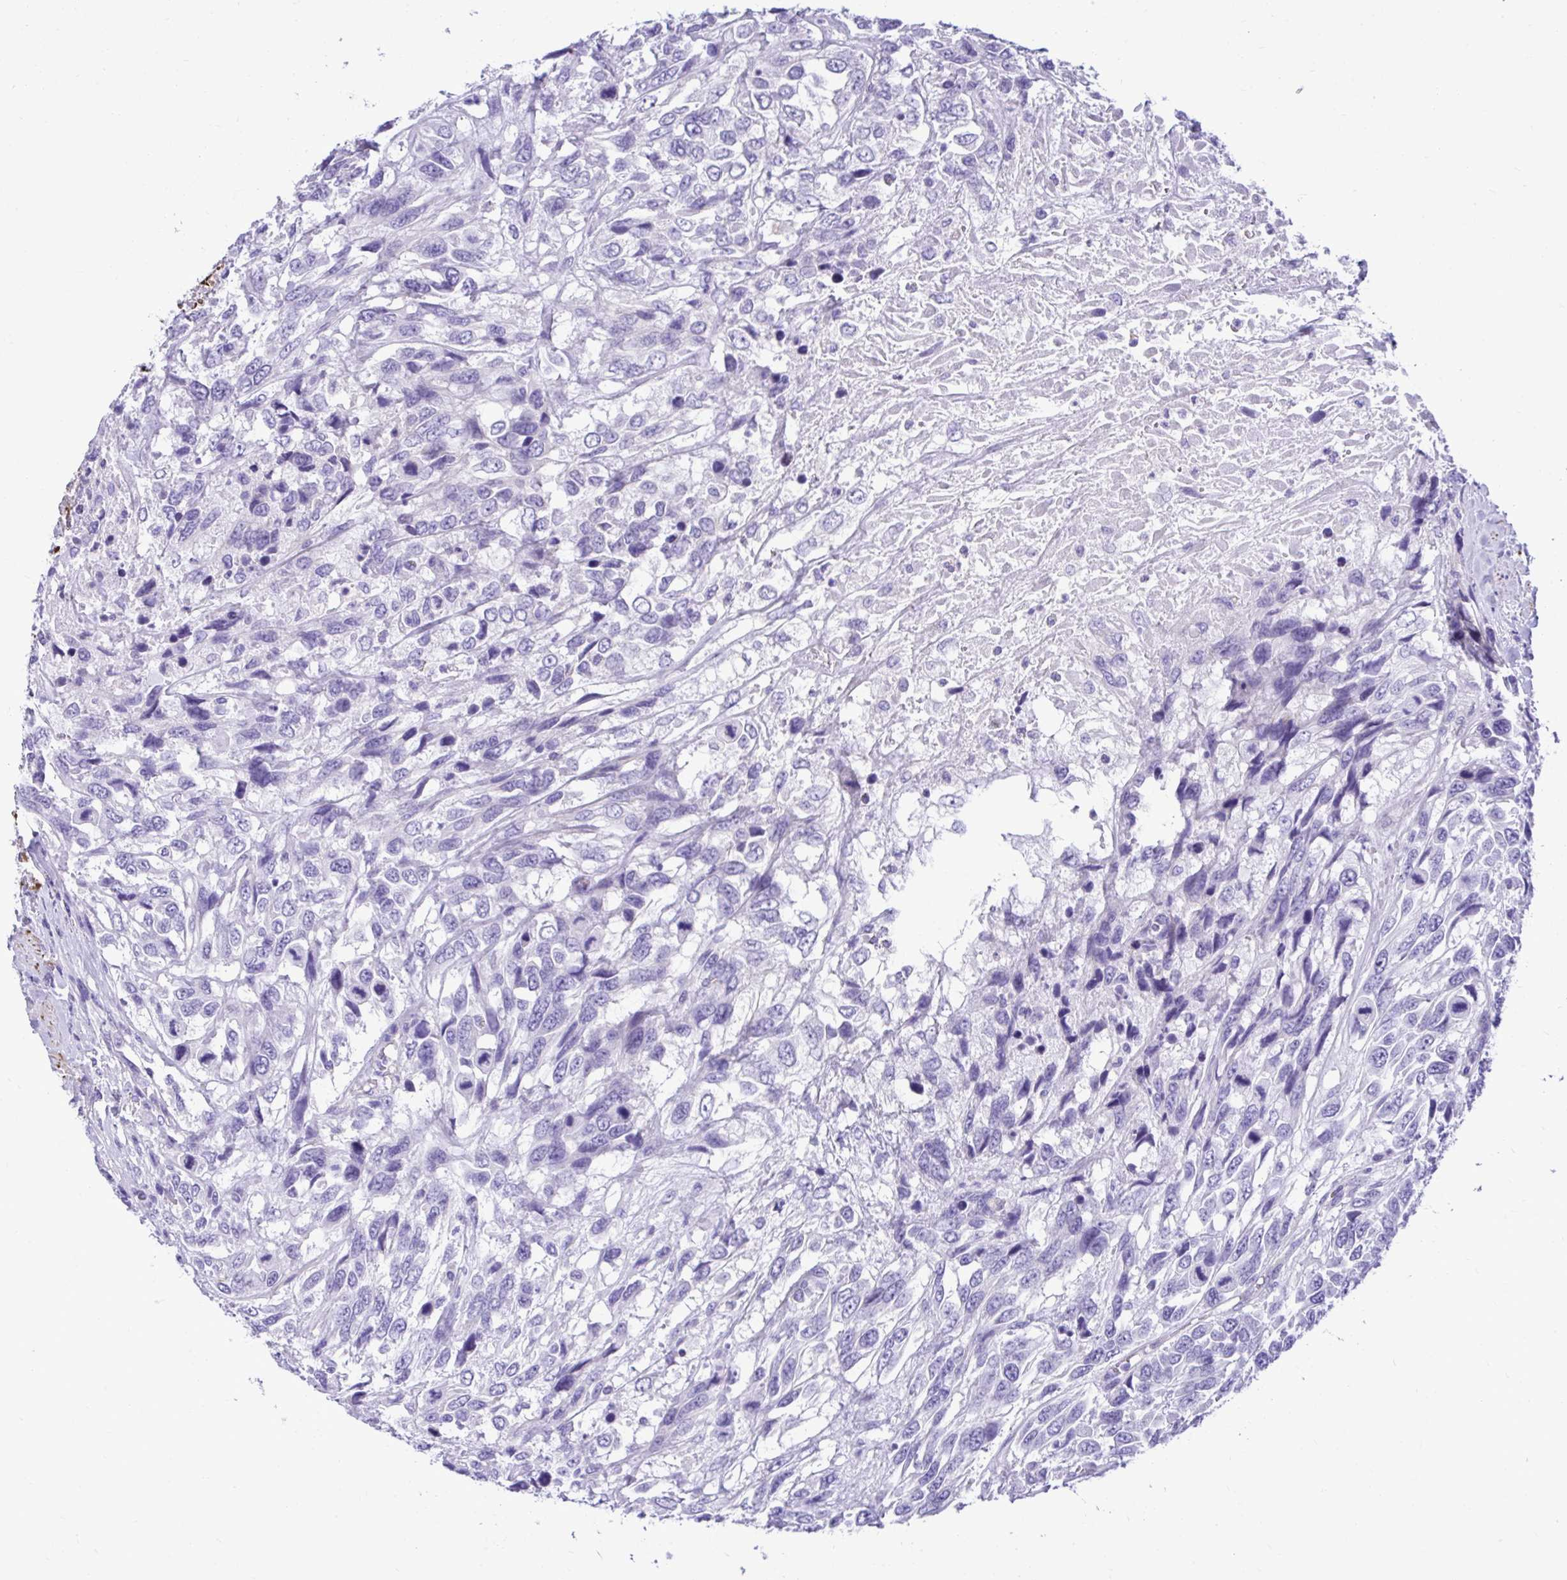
{"staining": {"intensity": "negative", "quantity": "none", "location": "none"}, "tissue": "urothelial cancer", "cell_type": "Tumor cells", "image_type": "cancer", "snomed": [{"axis": "morphology", "description": "Urothelial carcinoma, High grade"}, {"axis": "topography", "description": "Urinary bladder"}], "caption": "Tumor cells show no significant protein expression in urothelial cancer.", "gene": "ABCG2", "patient": {"sex": "female", "age": 70}}